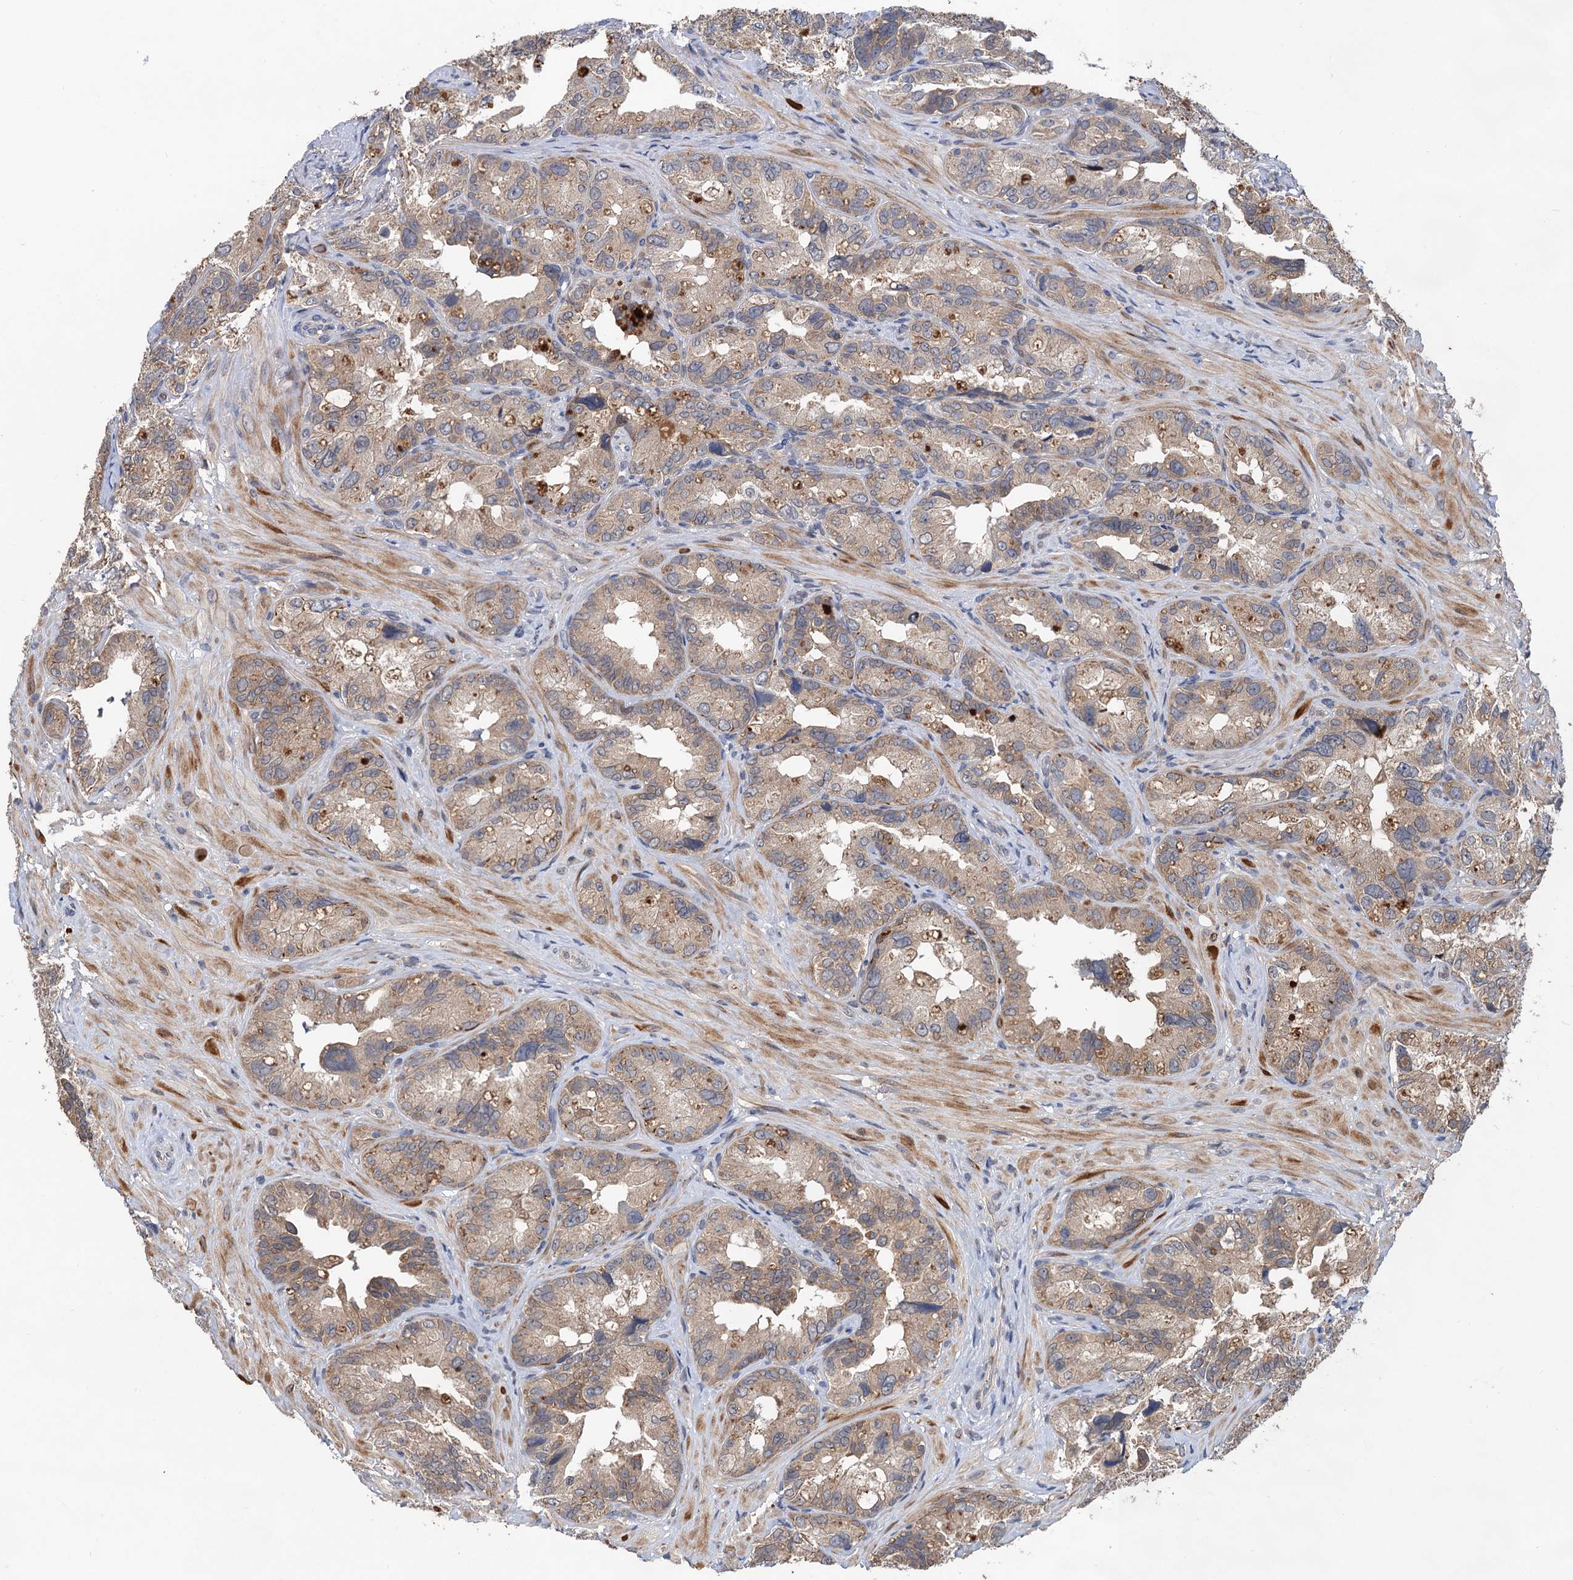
{"staining": {"intensity": "weak", "quantity": "<25%", "location": "cytoplasmic/membranous"}, "tissue": "seminal vesicle", "cell_type": "Glandular cells", "image_type": "normal", "snomed": [{"axis": "morphology", "description": "Normal tissue, NOS"}, {"axis": "topography", "description": "Seminal veicle"}, {"axis": "topography", "description": "Peripheral nerve tissue"}], "caption": "Histopathology image shows no protein expression in glandular cells of normal seminal vesicle.", "gene": "TMEM39B", "patient": {"sex": "male", "age": 67}}